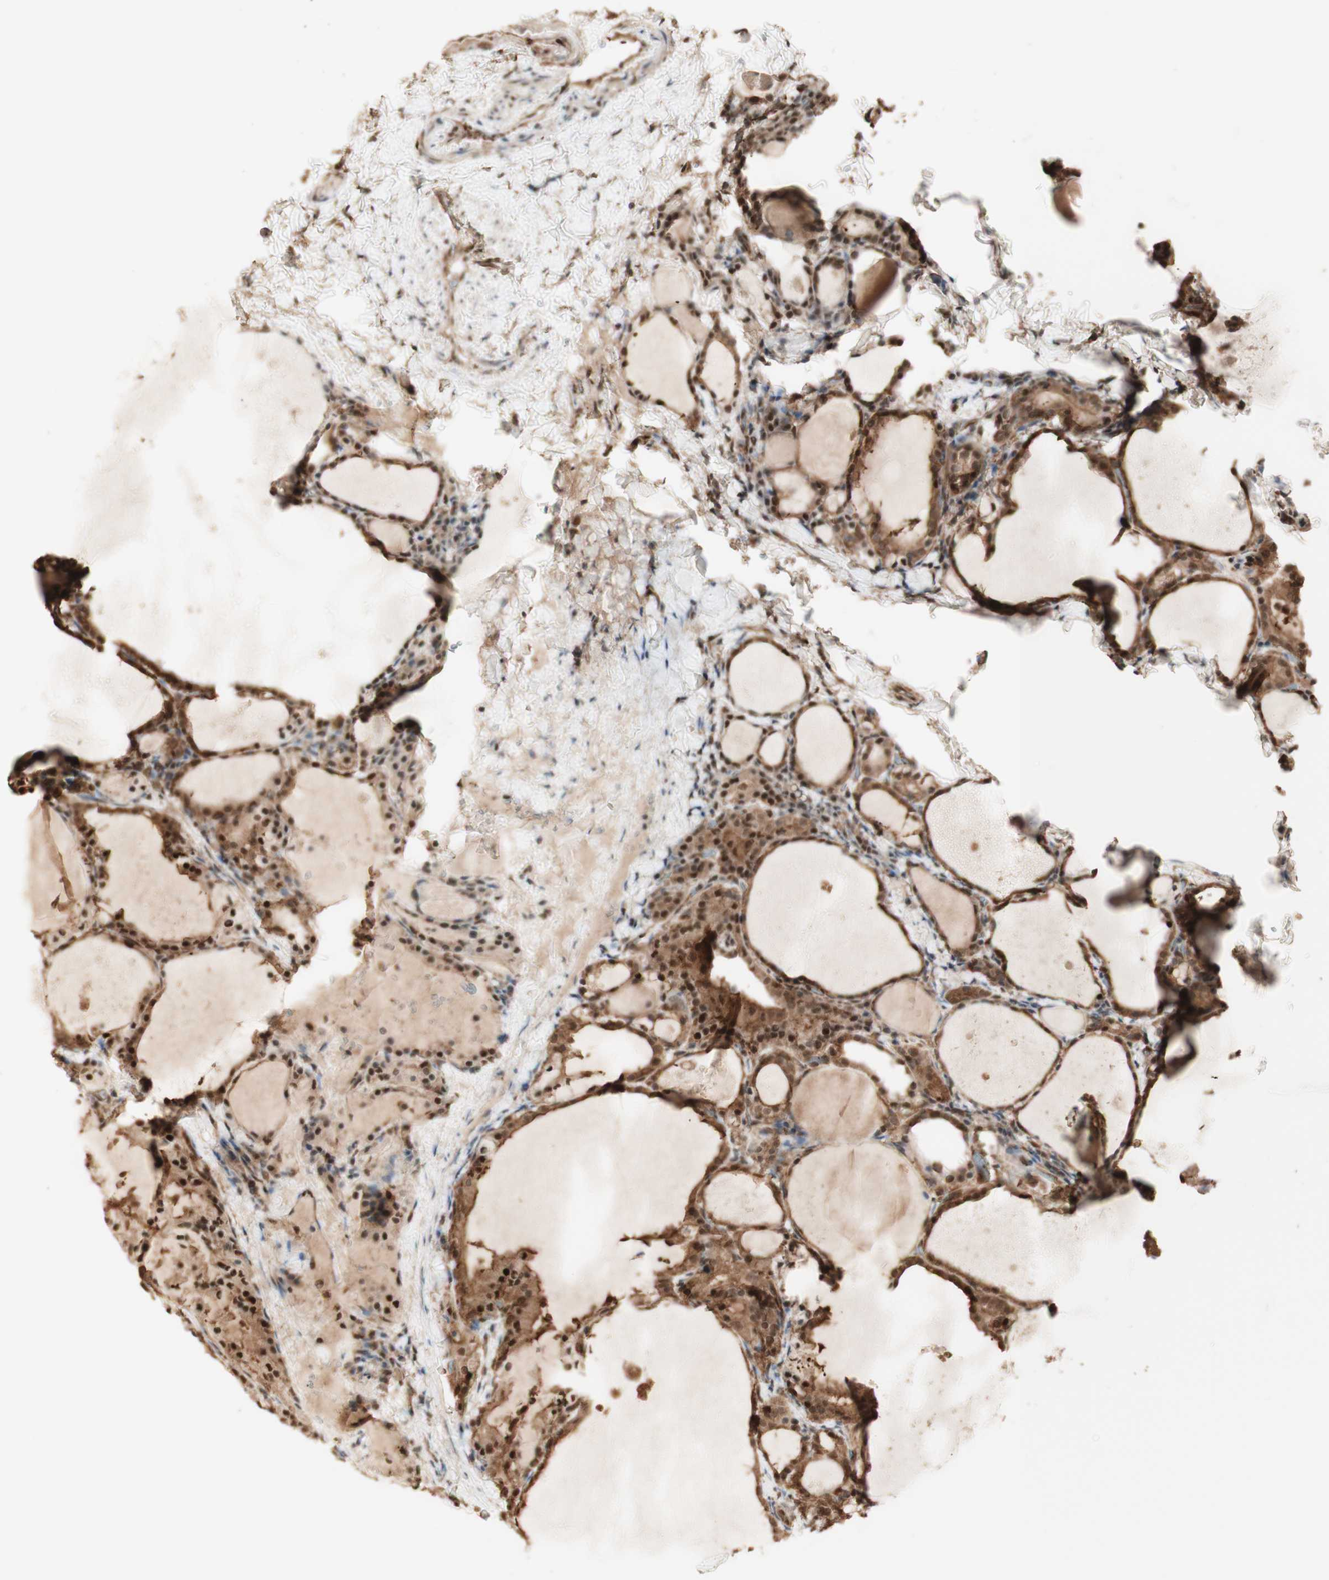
{"staining": {"intensity": "moderate", "quantity": ">75%", "location": "cytoplasmic/membranous,nuclear"}, "tissue": "thyroid cancer", "cell_type": "Tumor cells", "image_type": "cancer", "snomed": [{"axis": "morphology", "description": "Papillary adenocarcinoma, NOS"}, {"axis": "topography", "description": "Thyroid gland"}], "caption": "Tumor cells demonstrate medium levels of moderate cytoplasmic/membranous and nuclear staining in about >75% of cells in thyroid papillary adenocarcinoma.", "gene": "YWHAB", "patient": {"sex": "female", "age": 42}}